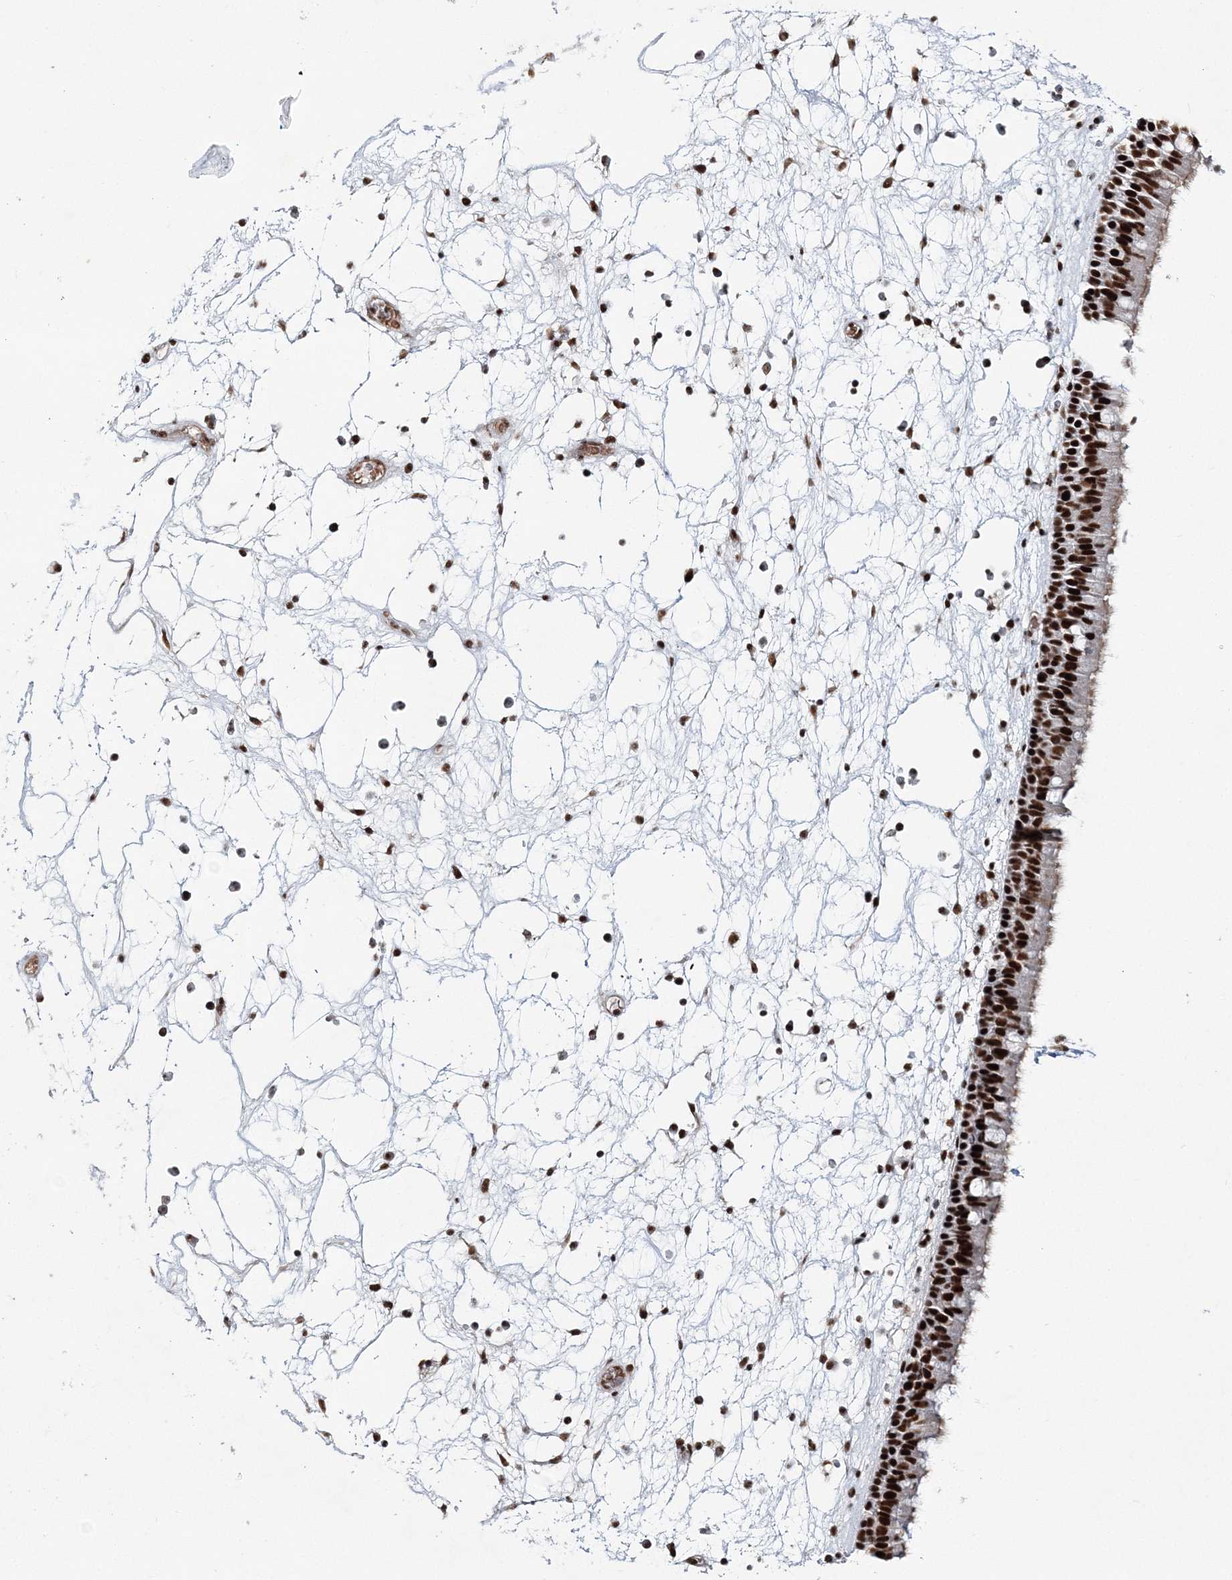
{"staining": {"intensity": "strong", "quantity": ">75%", "location": "nuclear"}, "tissue": "nasopharynx", "cell_type": "Respiratory epithelial cells", "image_type": "normal", "snomed": [{"axis": "morphology", "description": "Normal tissue, NOS"}, {"axis": "morphology", "description": "Inflammation, NOS"}, {"axis": "morphology", "description": "Malignant melanoma, Metastatic site"}, {"axis": "topography", "description": "Nasopharynx"}], "caption": "A high-resolution photomicrograph shows immunohistochemistry (IHC) staining of unremarkable nasopharynx, which reveals strong nuclear expression in approximately >75% of respiratory epithelial cells.", "gene": "ENSG00000290315", "patient": {"sex": "male", "age": 70}}